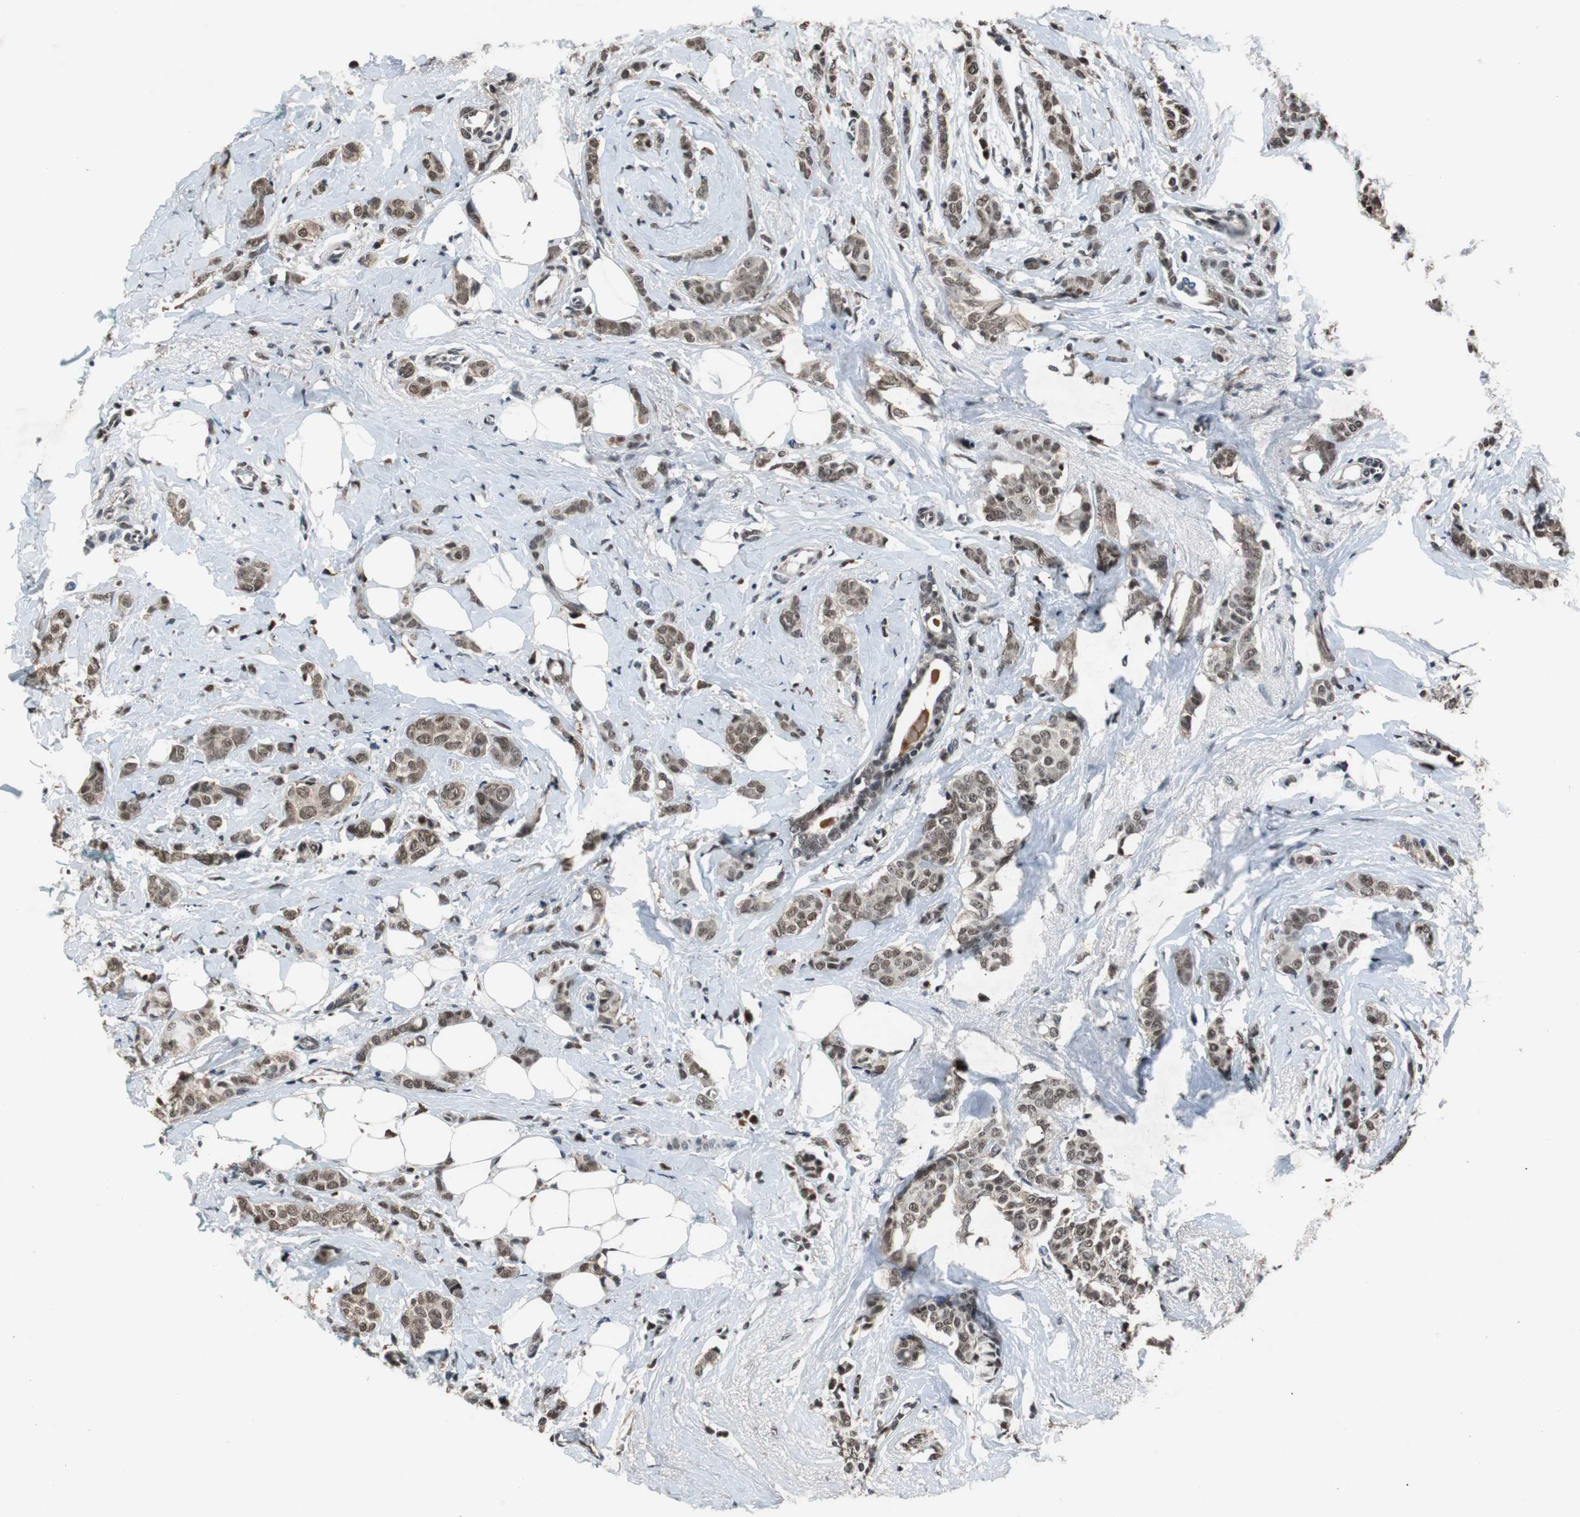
{"staining": {"intensity": "moderate", "quantity": ">75%", "location": "nuclear"}, "tissue": "breast cancer", "cell_type": "Tumor cells", "image_type": "cancer", "snomed": [{"axis": "morphology", "description": "Lobular carcinoma"}, {"axis": "topography", "description": "Breast"}], "caption": "Tumor cells demonstrate moderate nuclear staining in approximately >75% of cells in lobular carcinoma (breast).", "gene": "USP28", "patient": {"sex": "female", "age": 60}}